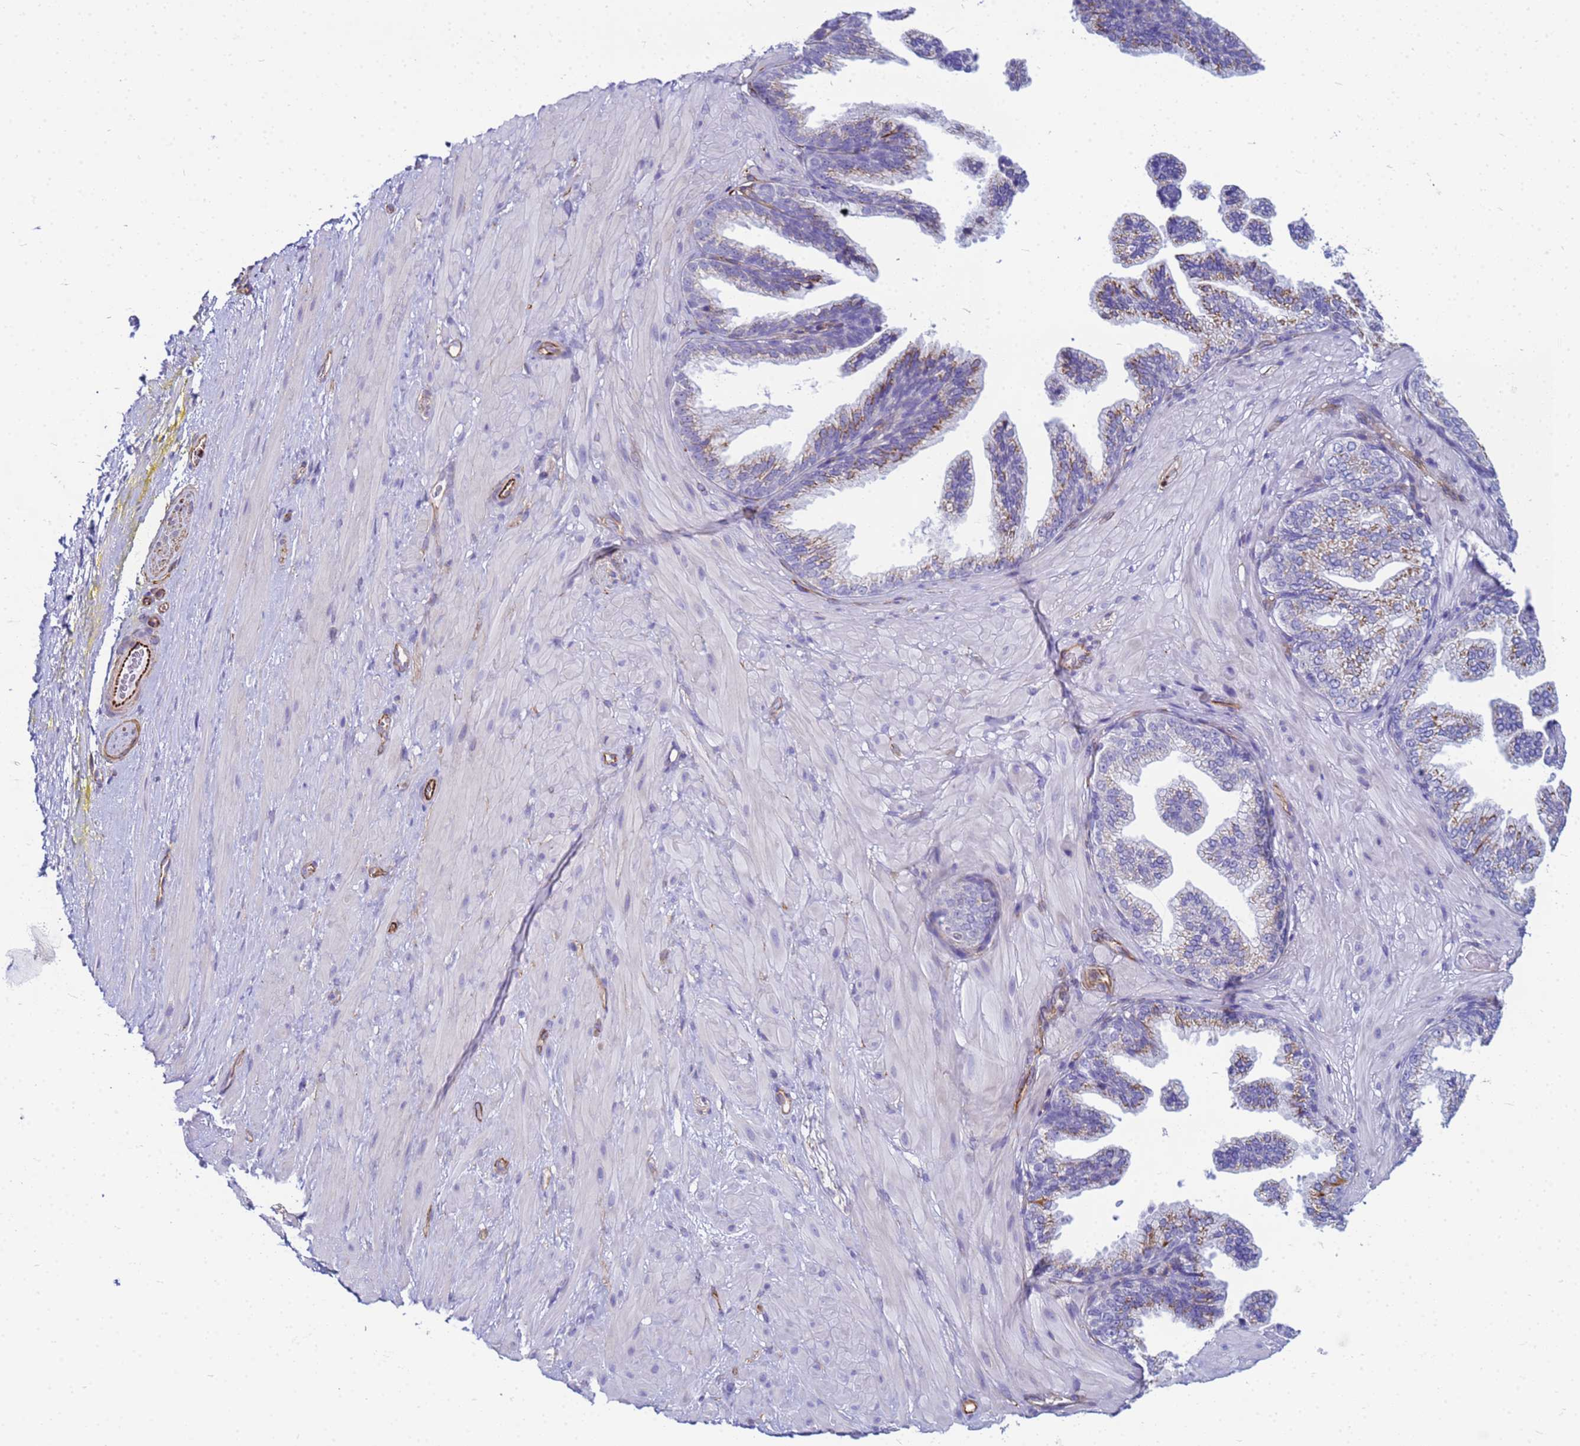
{"staining": {"intensity": "negative", "quantity": "none", "location": "none"}, "tissue": "adipose tissue", "cell_type": "Adipocytes", "image_type": "normal", "snomed": [{"axis": "morphology", "description": "Normal tissue, NOS"}, {"axis": "morphology", "description": "Adenocarcinoma, Low grade"}, {"axis": "topography", "description": "Prostate"}, {"axis": "topography", "description": "Peripheral nerve tissue"}], "caption": "High magnification brightfield microscopy of normal adipose tissue stained with DAB (brown) and counterstained with hematoxylin (blue): adipocytes show no significant positivity.", "gene": "UBXN2B", "patient": {"sex": "male", "age": 63}}